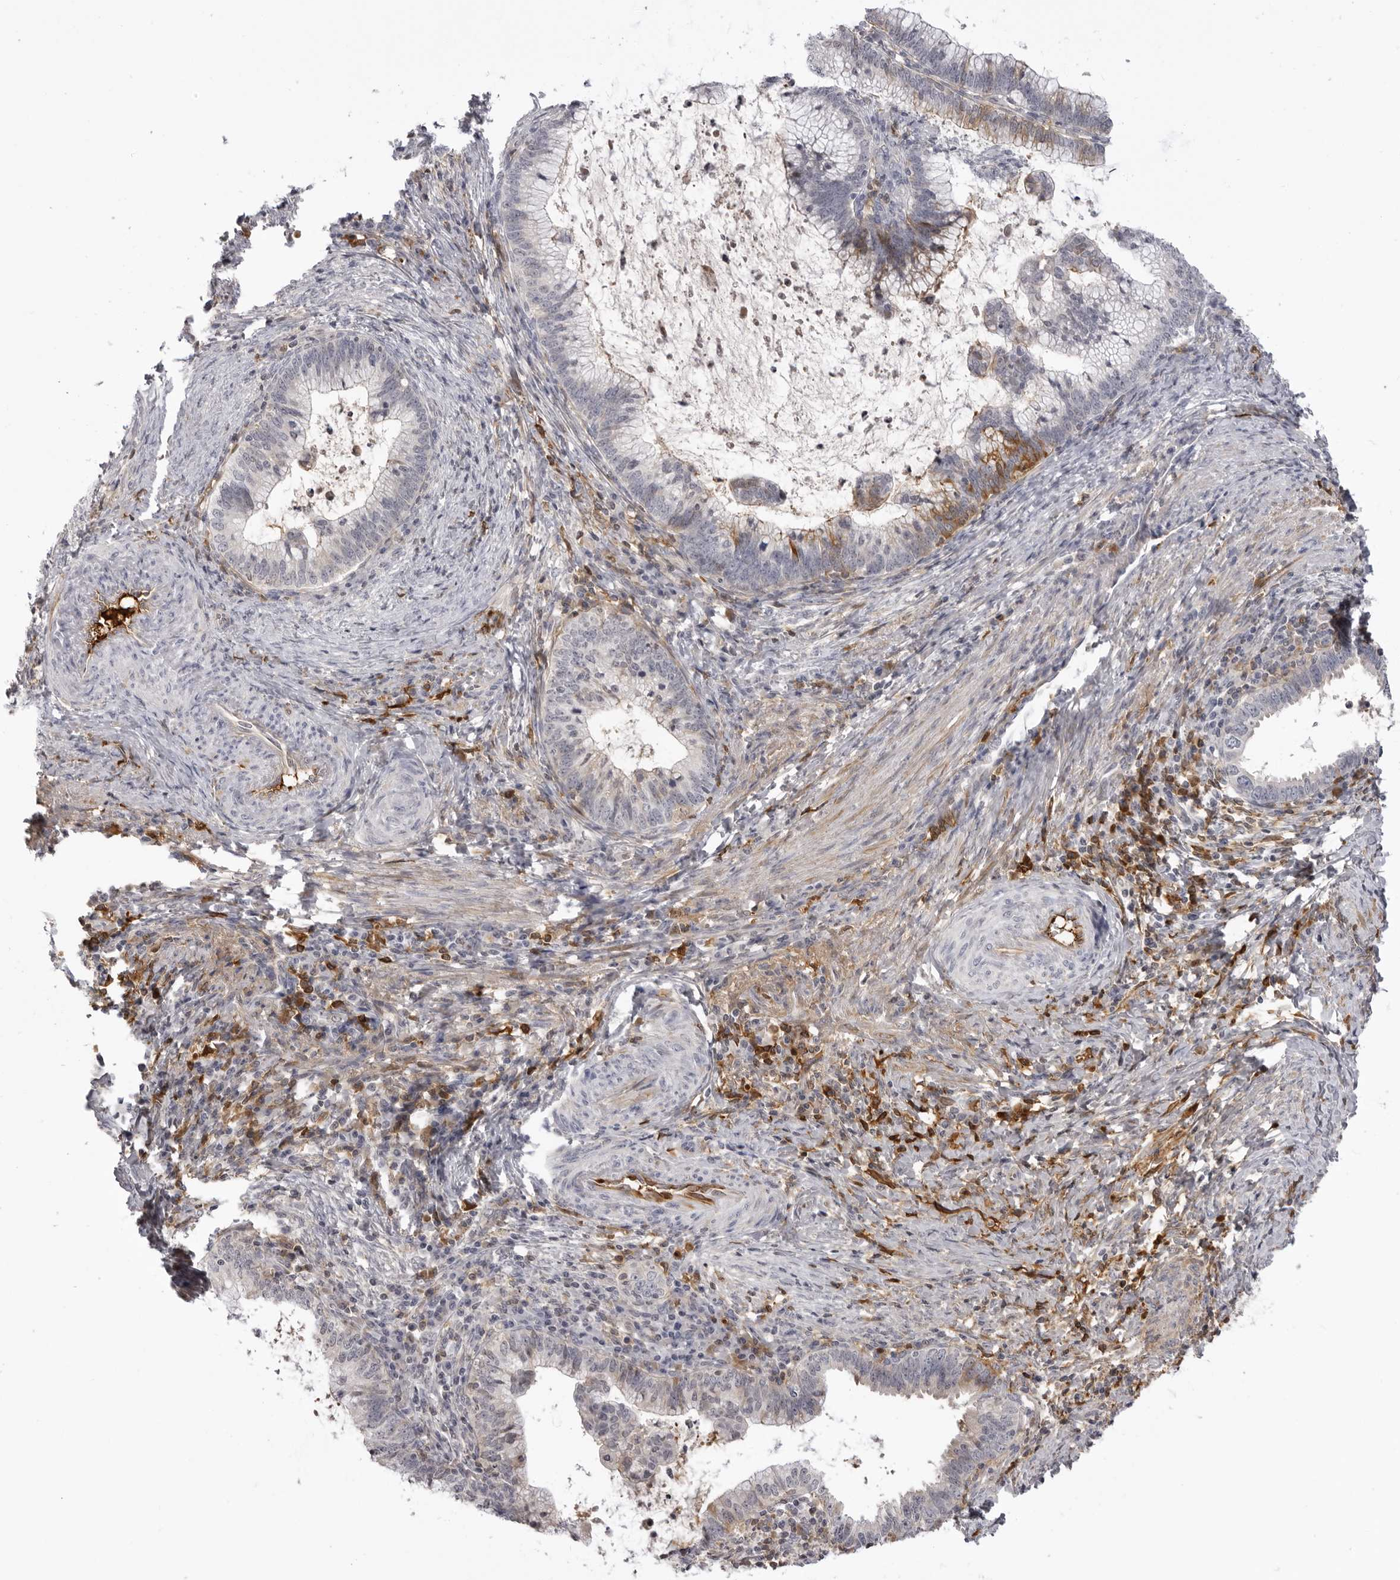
{"staining": {"intensity": "moderate", "quantity": "<25%", "location": "cytoplasmic/membranous"}, "tissue": "cervical cancer", "cell_type": "Tumor cells", "image_type": "cancer", "snomed": [{"axis": "morphology", "description": "Adenocarcinoma, NOS"}, {"axis": "topography", "description": "Cervix"}], "caption": "IHC histopathology image of neoplastic tissue: cervical adenocarcinoma stained using immunohistochemistry (IHC) demonstrates low levels of moderate protein expression localized specifically in the cytoplasmic/membranous of tumor cells, appearing as a cytoplasmic/membranous brown color.", "gene": "PLEKHF2", "patient": {"sex": "female", "age": 36}}